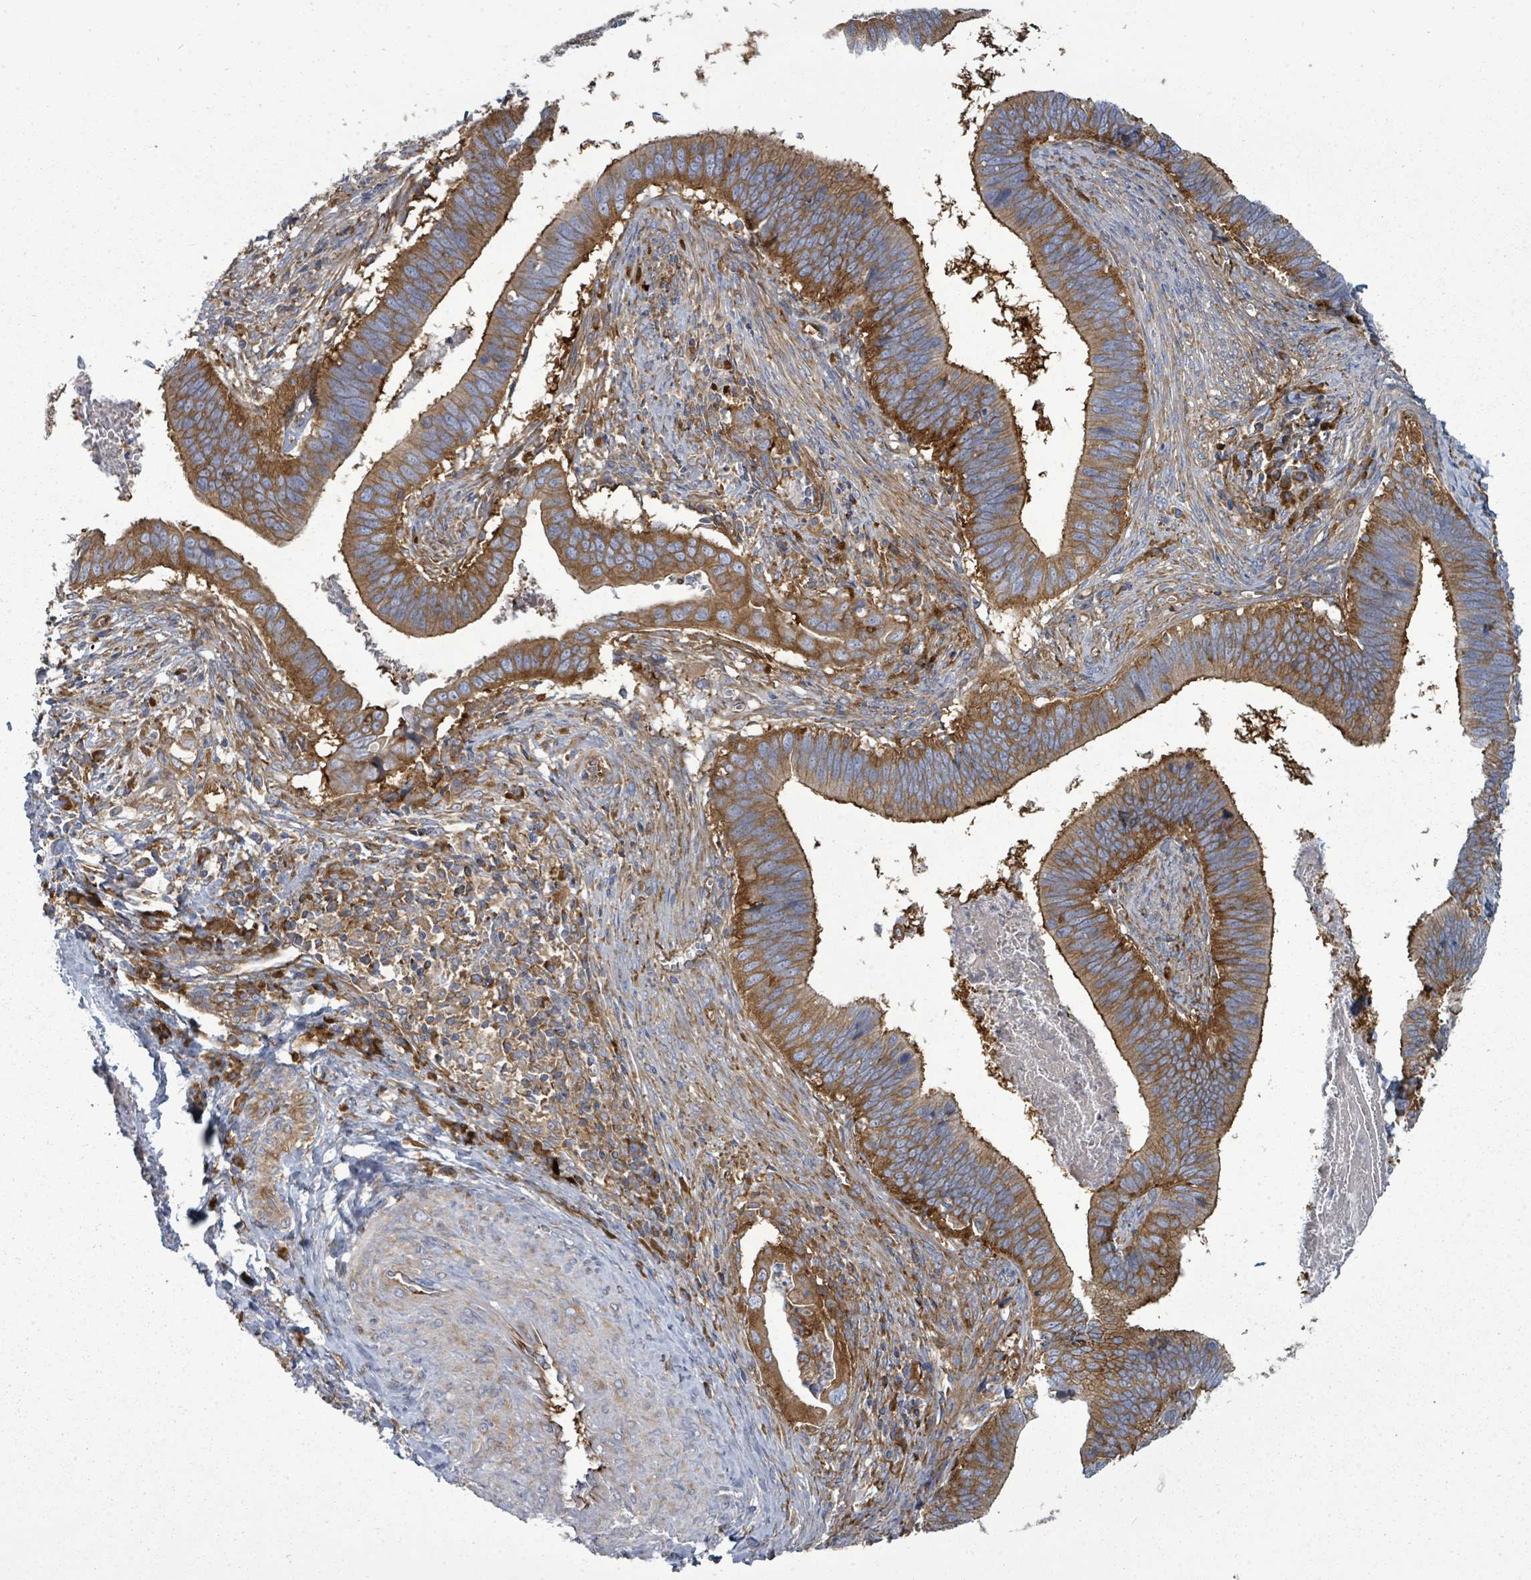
{"staining": {"intensity": "strong", "quantity": ">75%", "location": "cytoplasmic/membranous"}, "tissue": "cervical cancer", "cell_type": "Tumor cells", "image_type": "cancer", "snomed": [{"axis": "morphology", "description": "Adenocarcinoma, NOS"}, {"axis": "topography", "description": "Cervix"}], "caption": "Protein staining by immunohistochemistry (IHC) demonstrates strong cytoplasmic/membranous expression in approximately >75% of tumor cells in adenocarcinoma (cervical).", "gene": "EIF3C", "patient": {"sex": "female", "age": 42}}